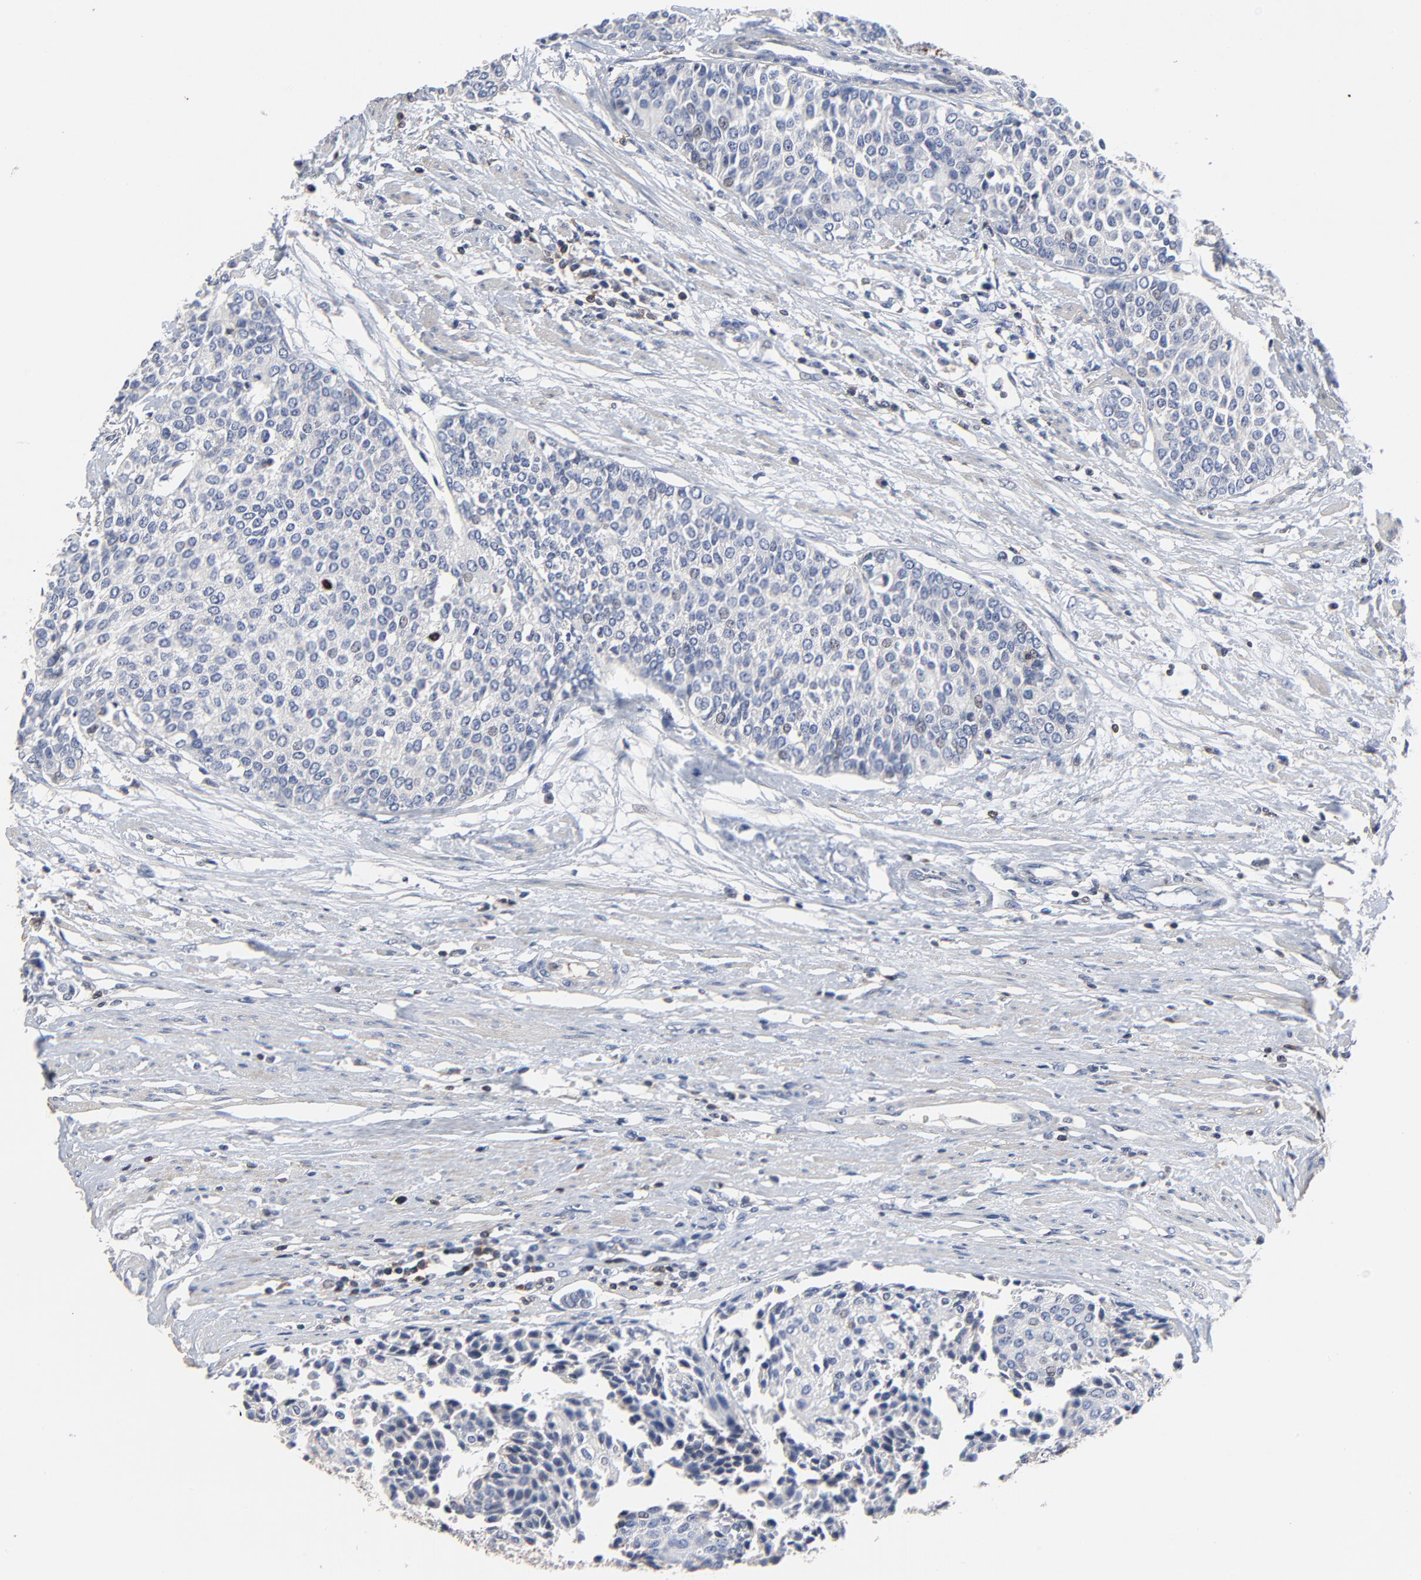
{"staining": {"intensity": "negative", "quantity": "none", "location": "none"}, "tissue": "urothelial cancer", "cell_type": "Tumor cells", "image_type": "cancer", "snomed": [{"axis": "morphology", "description": "Urothelial carcinoma, Low grade"}, {"axis": "topography", "description": "Urinary bladder"}], "caption": "Tumor cells show no significant positivity in urothelial cancer.", "gene": "SKAP1", "patient": {"sex": "female", "age": 73}}